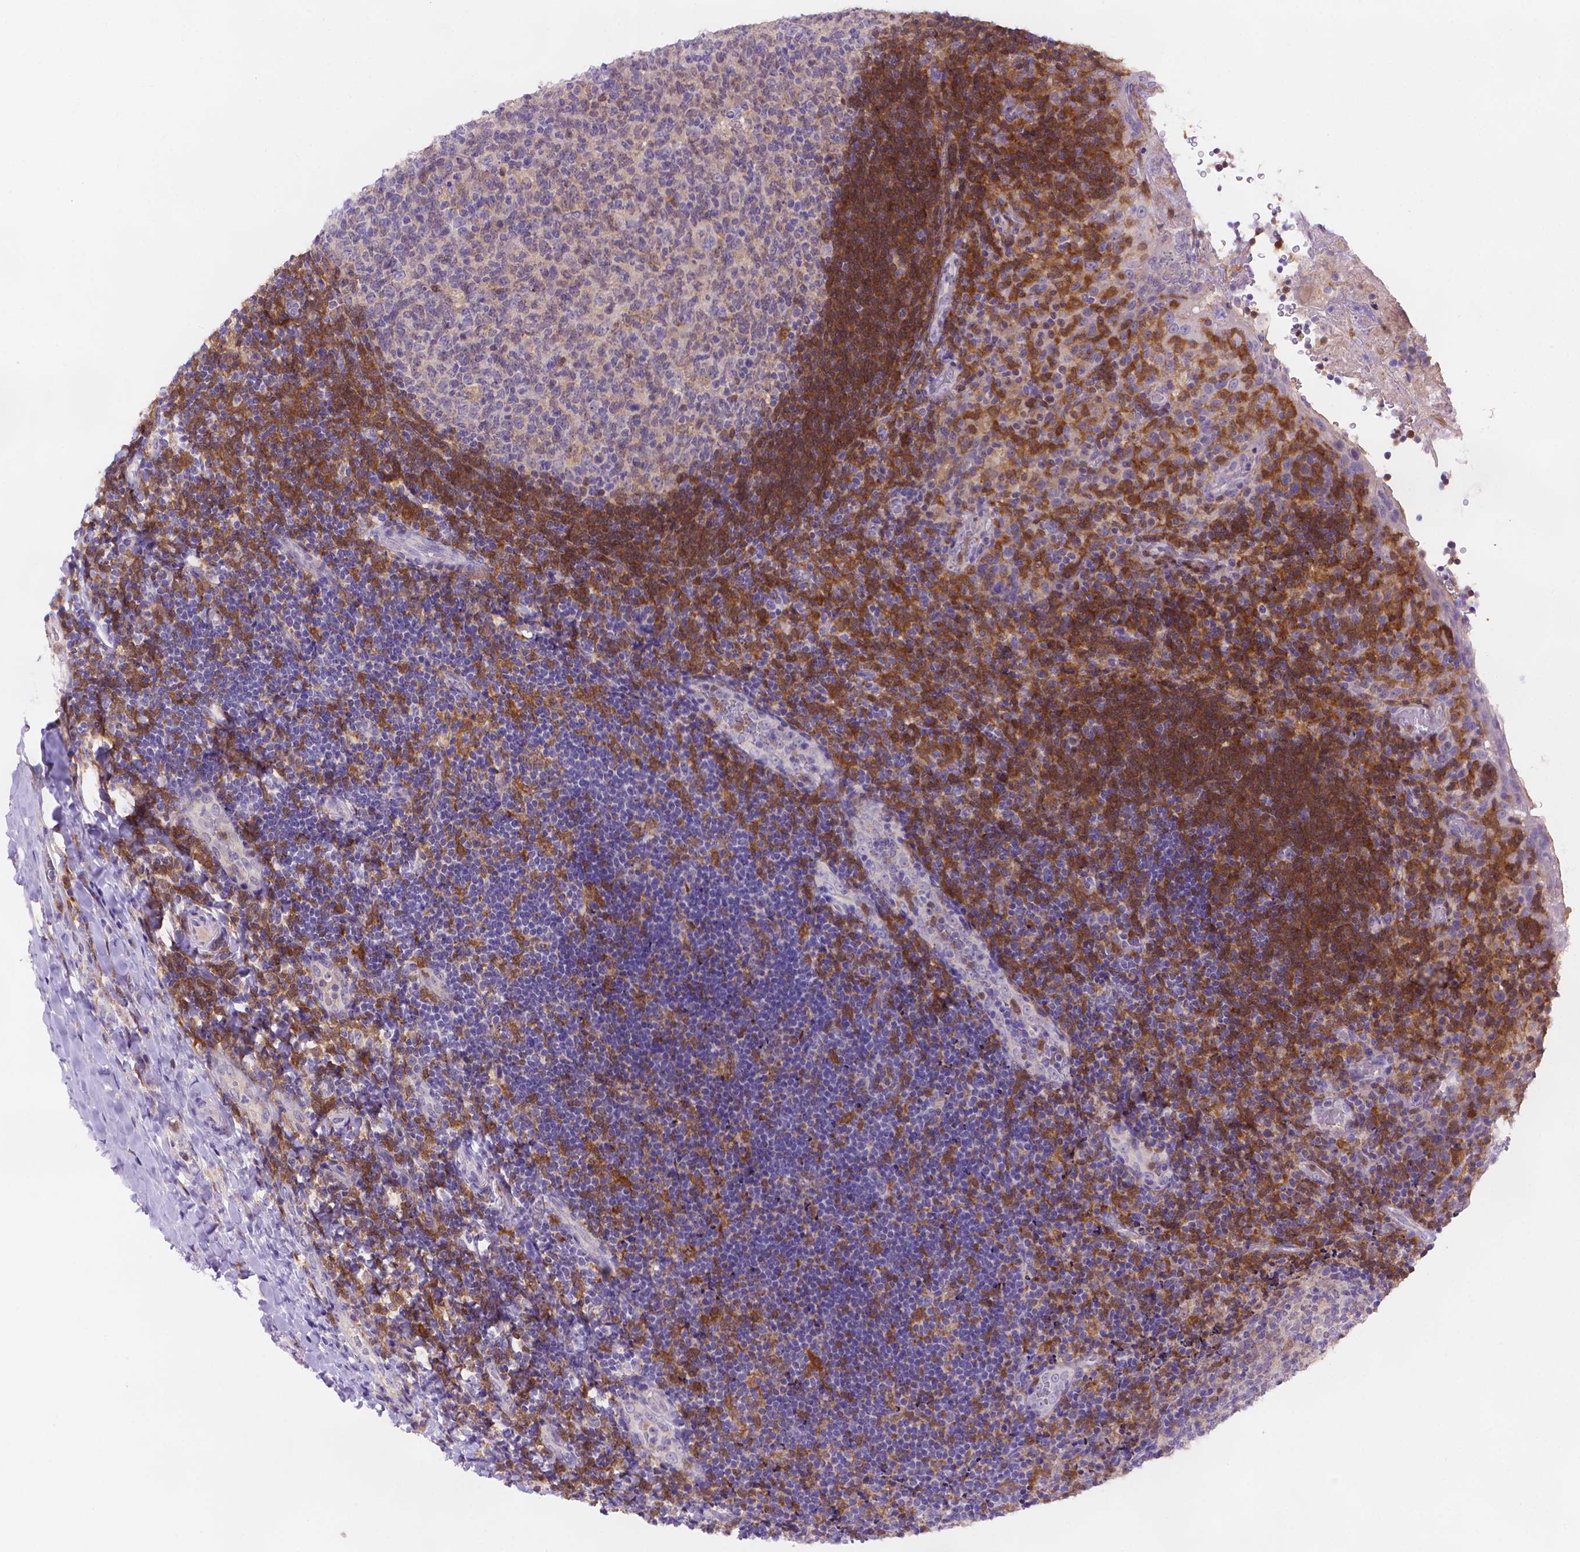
{"staining": {"intensity": "negative", "quantity": "none", "location": "none"}, "tissue": "tonsil", "cell_type": "Germinal center cells", "image_type": "normal", "snomed": [{"axis": "morphology", "description": "Normal tissue, NOS"}, {"axis": "topography", "description": "Tonsil"}], "caption": "A high-resolution histopathology image shows immunohistochemistry staining of normal tonsil, which reveals no significant expression in germinal center cells.", "gene": "FGD2", "patient": {"sex": "female", "age": 10}}